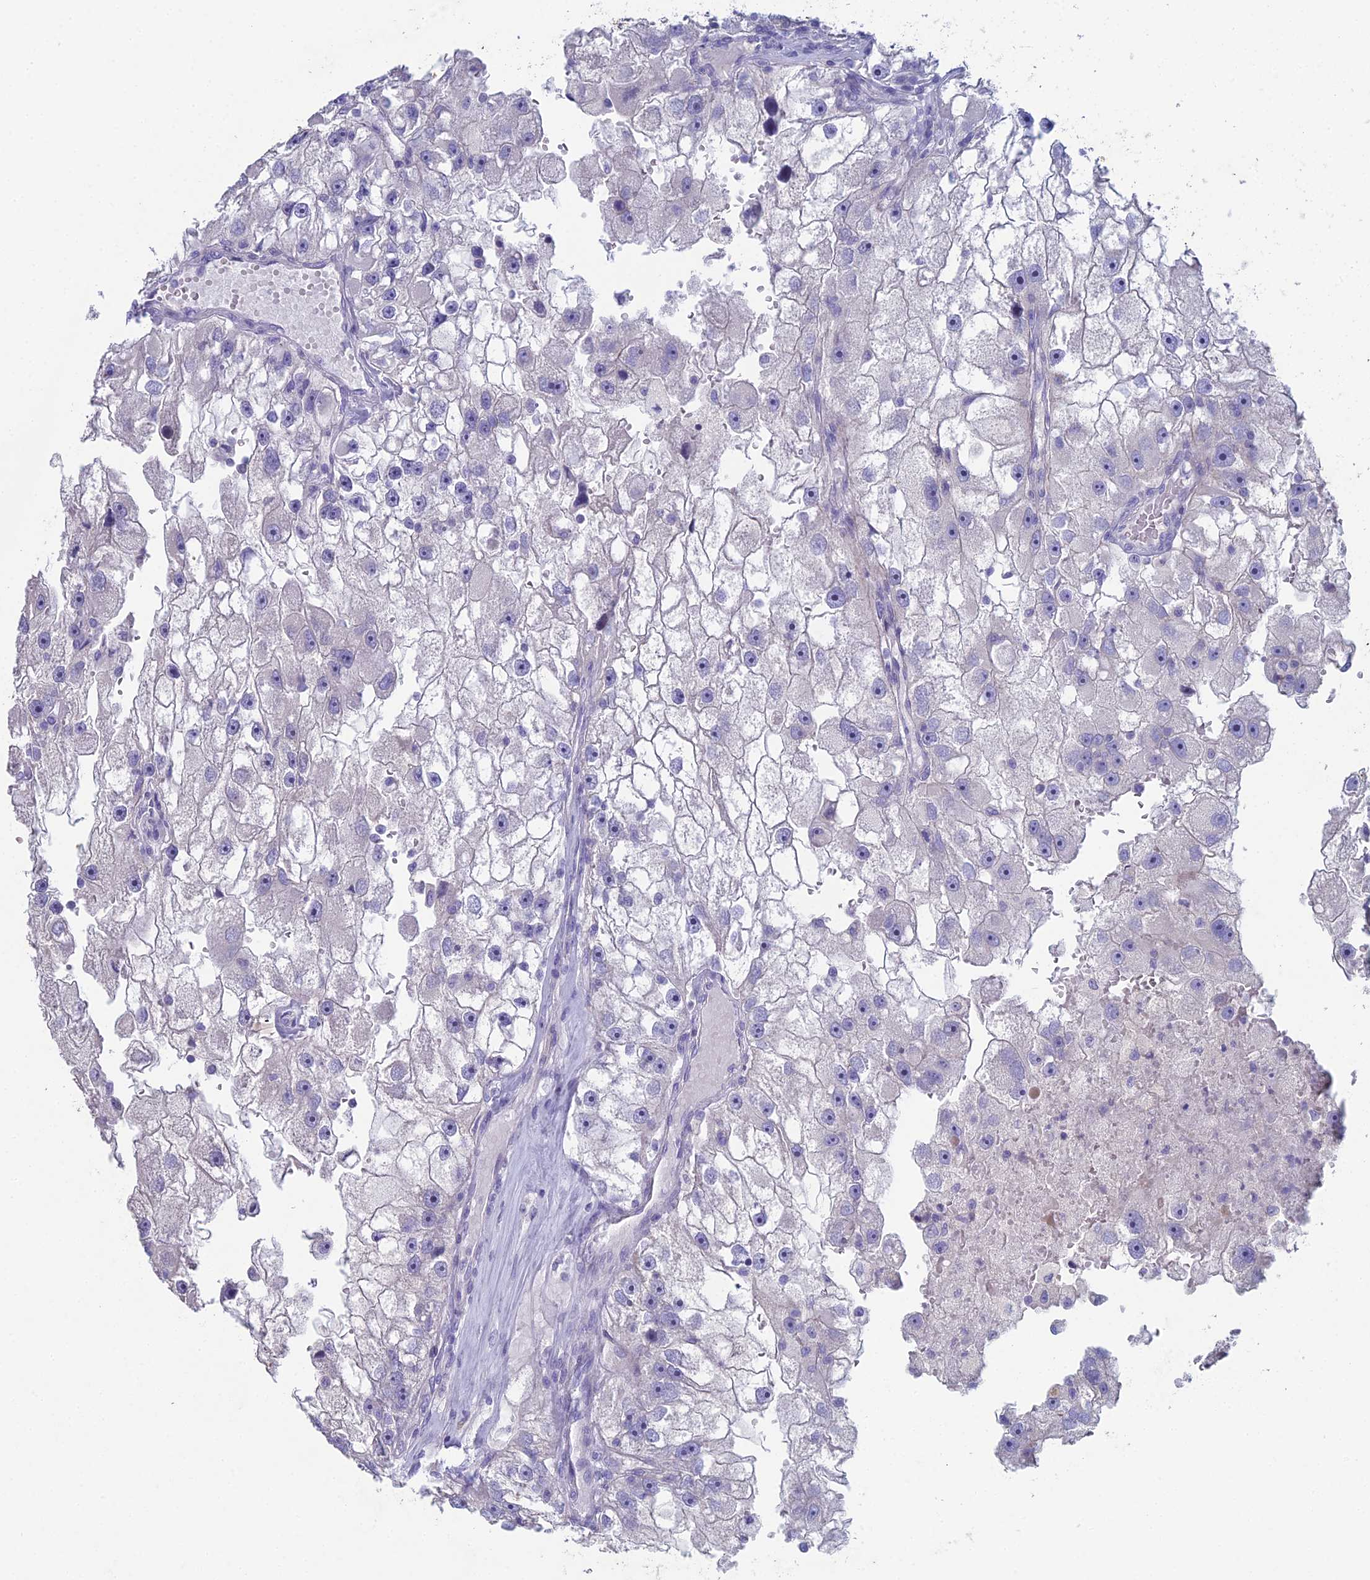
{"staining": {"intensity": "negative", "quantity": "none", "location": "none"}, "tissue": "renal cancer", "cell_type": "Tumor cells", "image_type": "cancer", "snomed": [{"axis": "morphology", "description": "Adenocarcinoma, NOS"}, {"axis": "topography", "description": "Kidney"}], "caption": "The photomicrograph exhibits no significant staining in tumor cells of renal adenocarcinoma.", "gene": "NCAM1", "patient": {"sex": "male", "age": 63}}